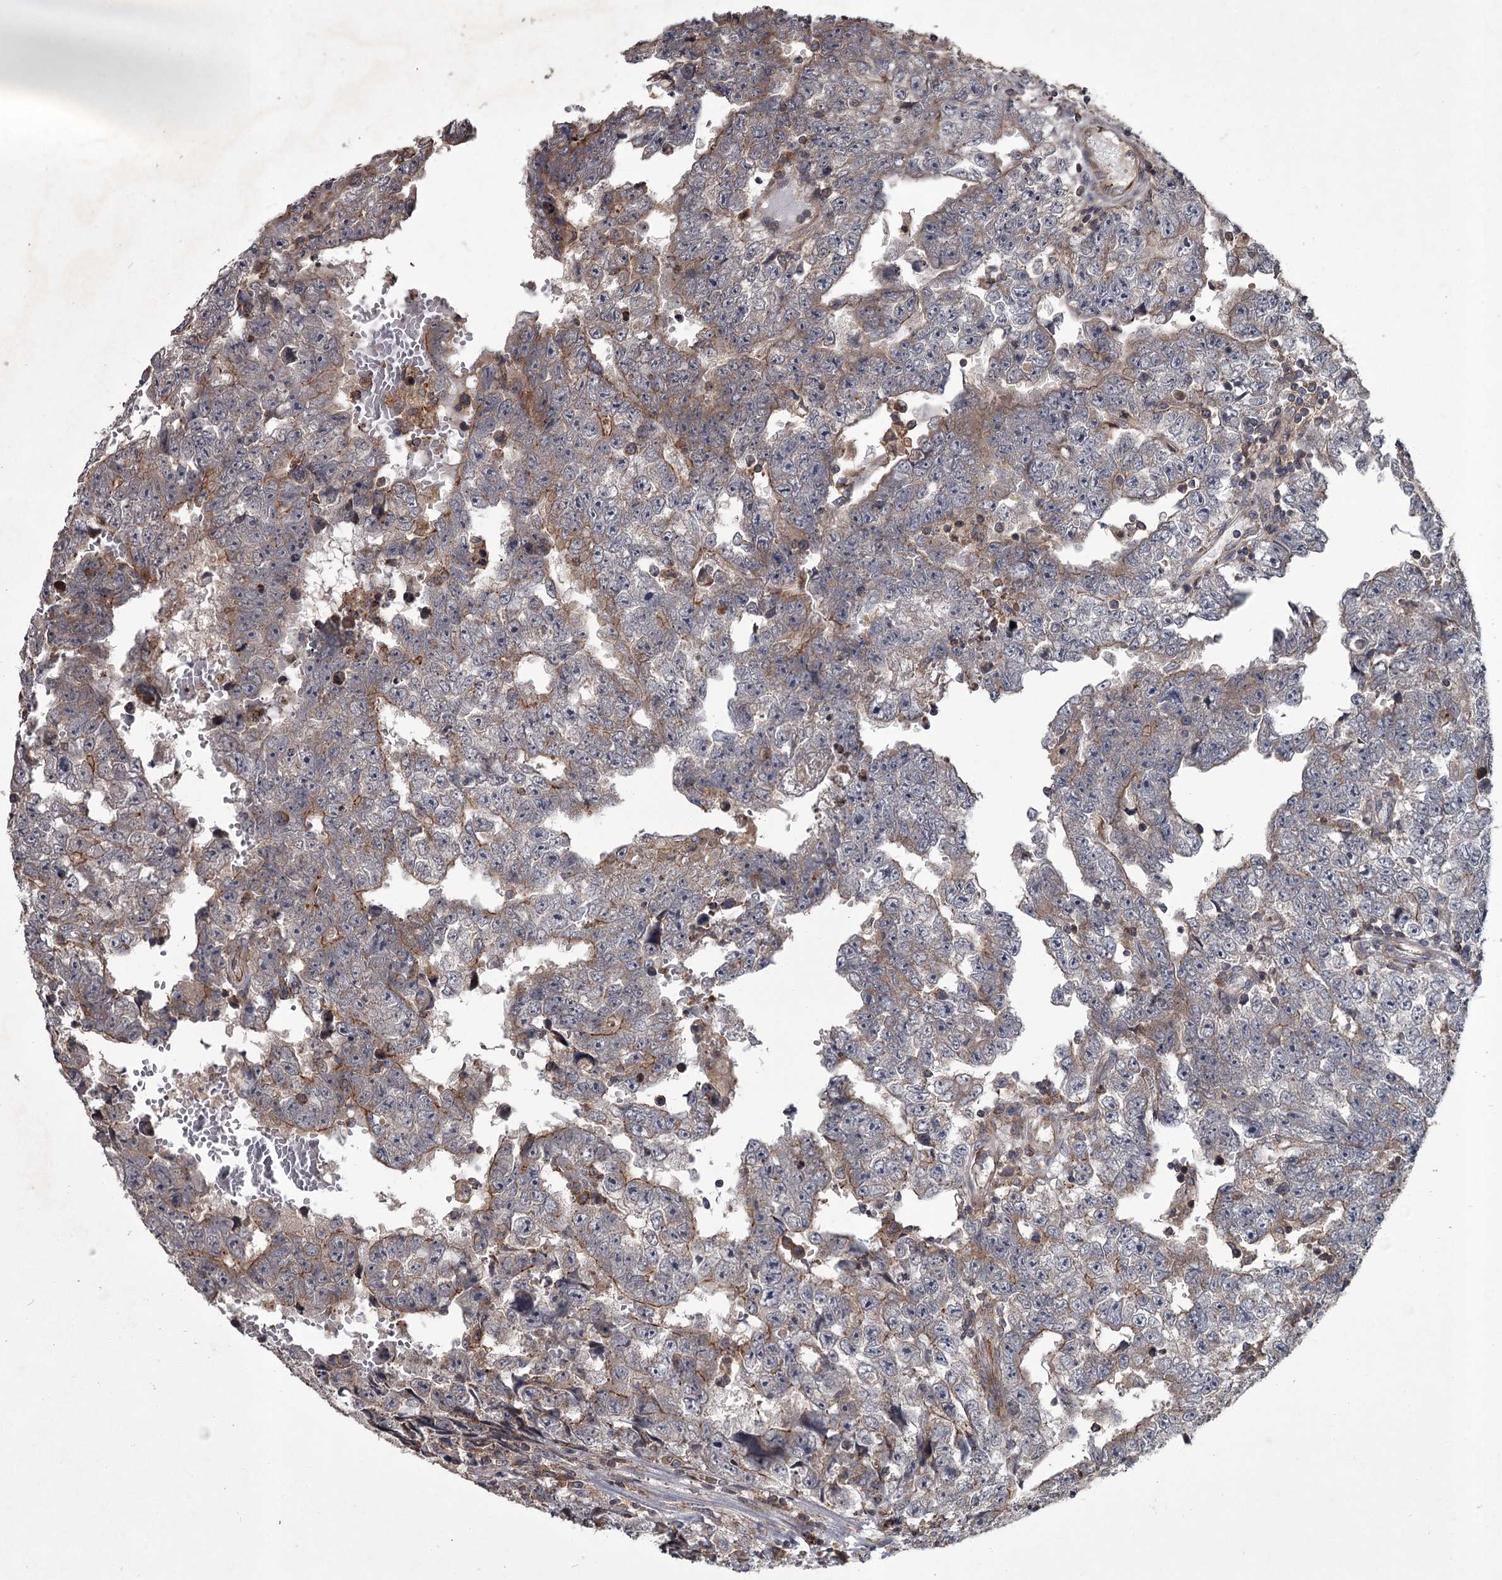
{"staining": {"intensity": "weak", "quantity": "<25%", "location": "cytoplasmic/membranous"}, "tissue": "testis cancer", "cell_type": "Tumor cells", "image_type": "cancer", "snomed": [{"axis": "morphology", "description": "Carcinoma, Embryonal, NOS"}, {"axis": "topography", "description": "Testis"}], "caption": "This is a photomicrograph of IHC staining of testis cancer, which shows no positivity in tumor cells.", "gene": "UNC93B1", "patient": {"sex": "male", "age": 25}}